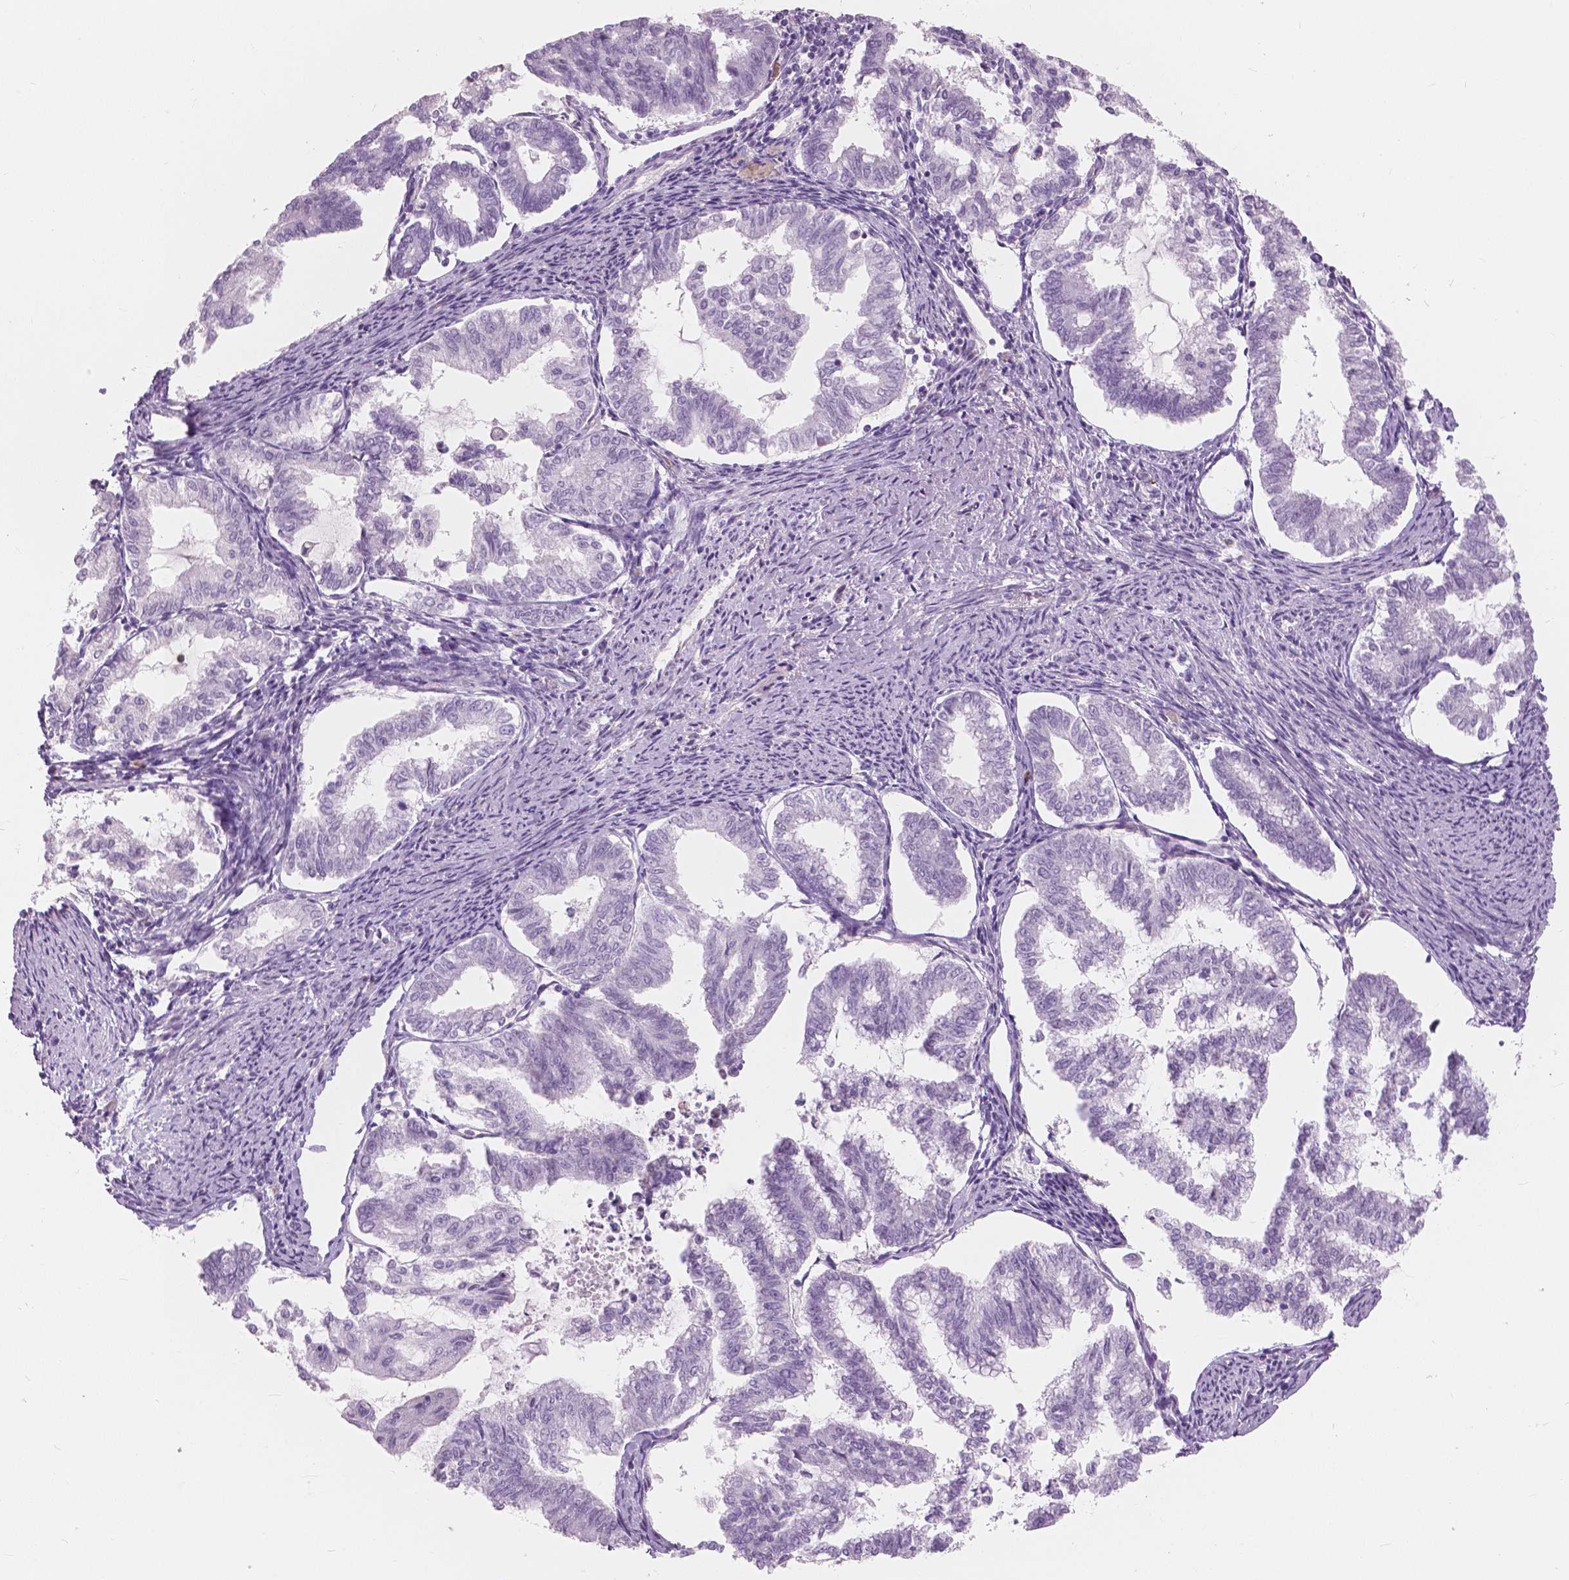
{"staining": {"intensity": "negative", "quantity": "none", "location": "none"}, "tissue": "endometrial cancer", "cell_type": "Tumor cells", "image_type": "cancer", "snomed": [{"axis": "morphology", "description": "Adenocarcinoma, NOS"}, {"axis": "topography", "description": "Endometrium"}], "caption": "Immunohistochemical staining of human endometrial adenocarcinoma demonstrates no significant expression in tumor cells.", "gene": "CXCR2", "patient": {"sex": "female", "age": 79}}